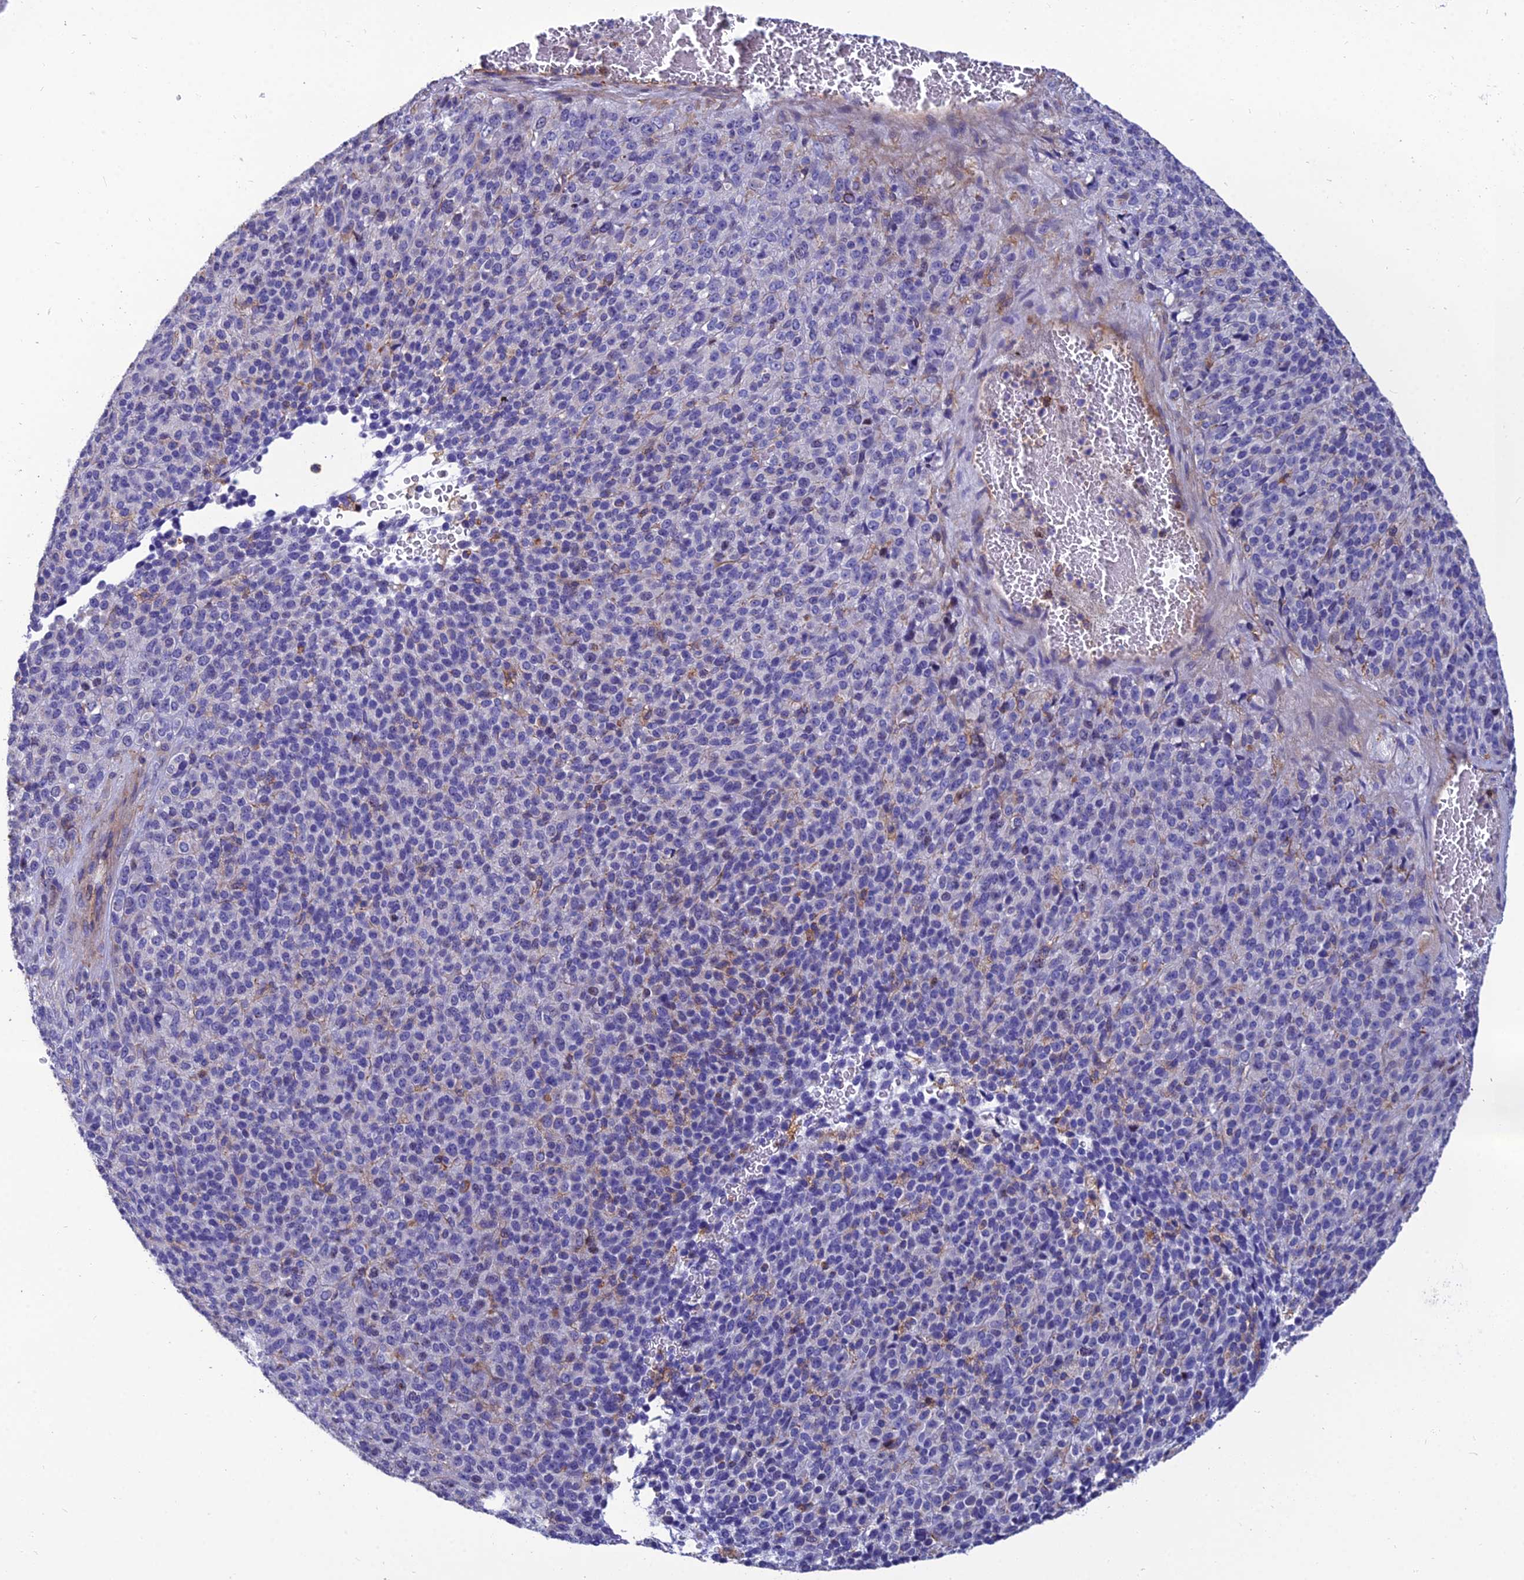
{"staining": {"intensity": "negative", "quantity": "none", "location": "none"}, "tissue": "melanoma", "cell_type": "Tumor cells", "image_type": "cancer", "snomed": [{"axis": "morphology", "description": "Malignant melanoma, Metastatic site"}, {"axis": "topography", "description": "Brain"}], "caption": "Immunohistochemistry (IHC) image of neoplastic tissue: melanoma stained with DAB (3,3'-diaminobenzidine) reveals no significant protein expression in tumor cells.", "gene": "PPP1R18", "patient": {"sex": "female", "age": 56}}